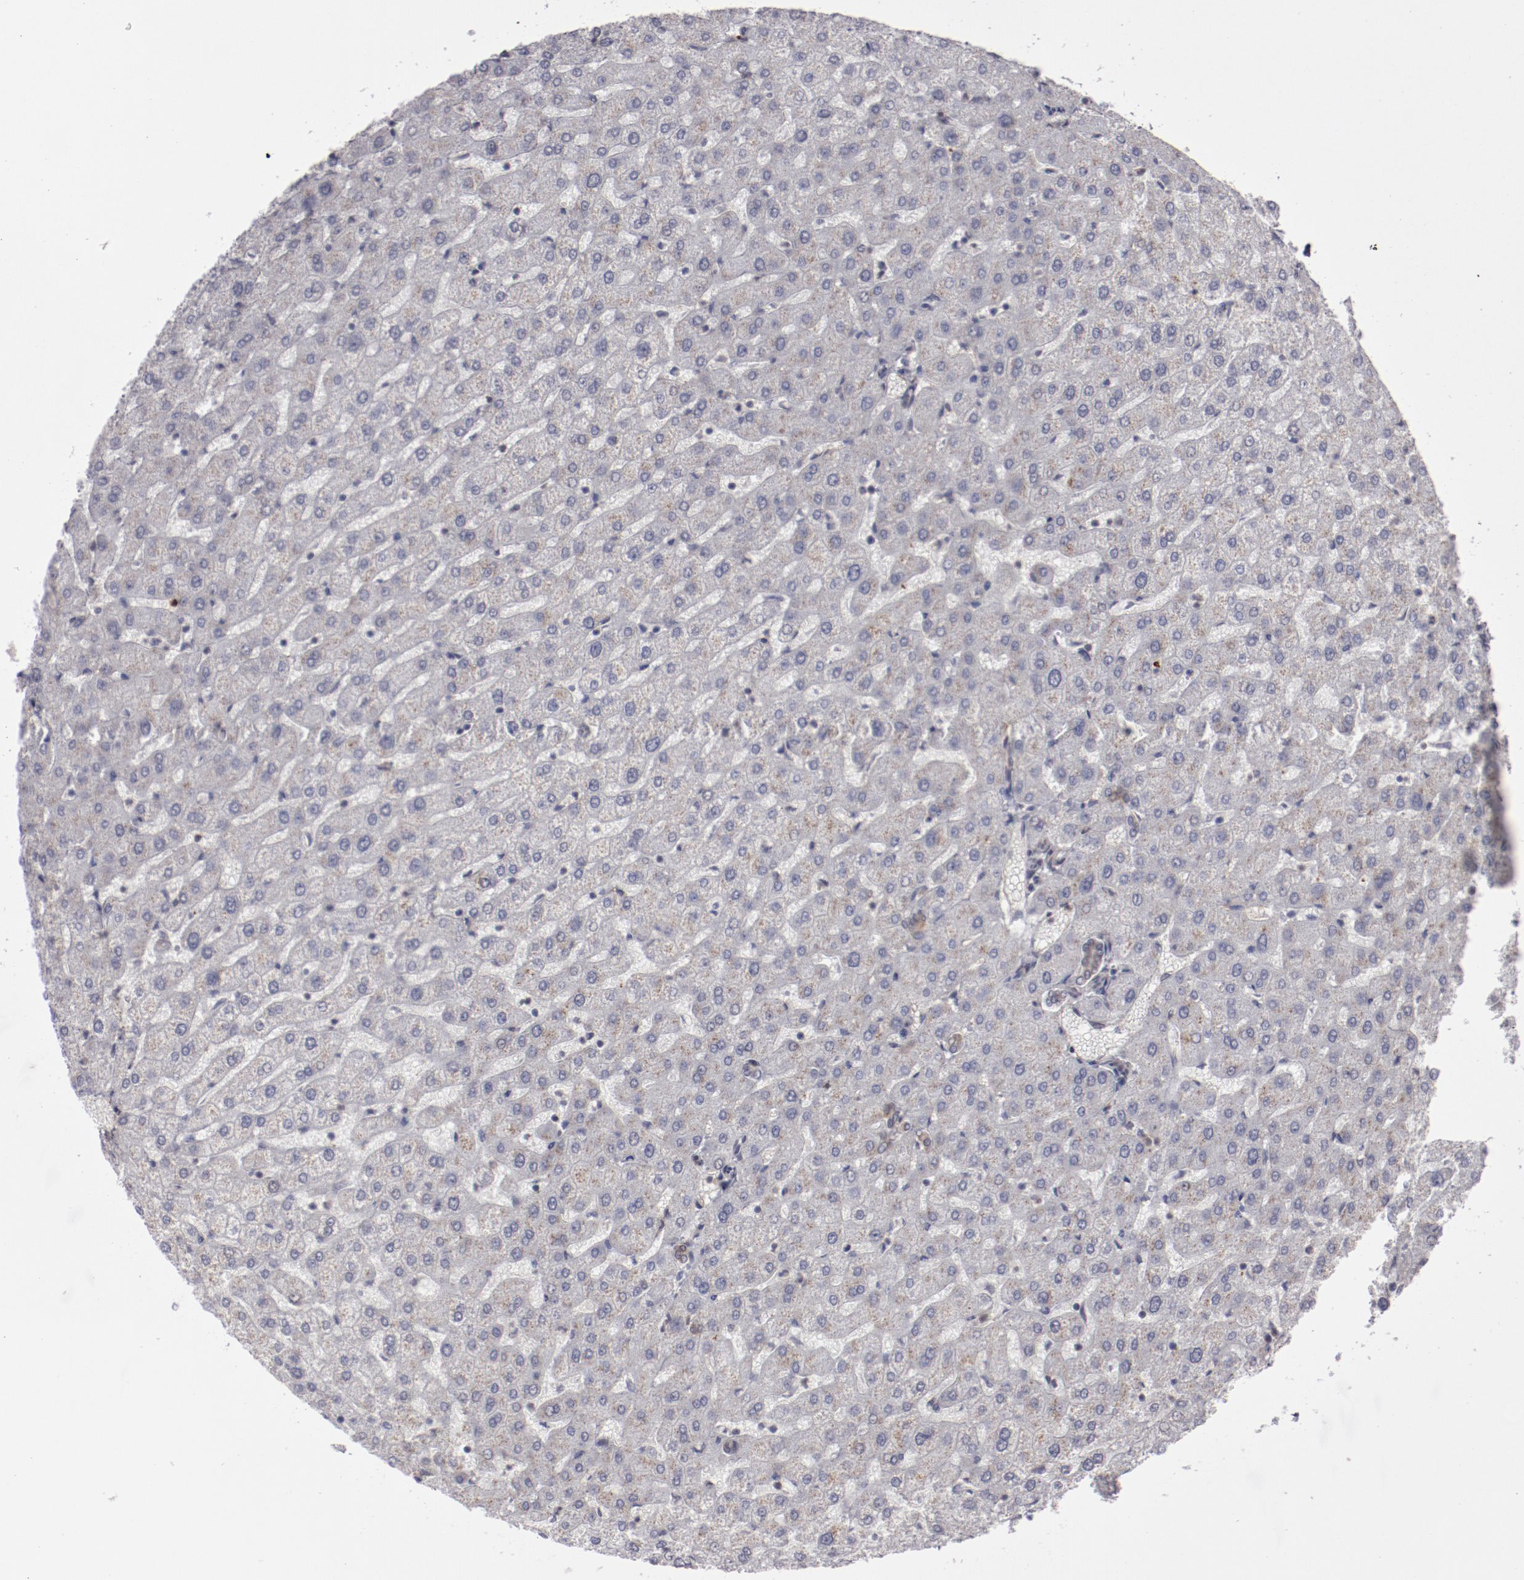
{"staining": {"intensity": "negative", "quantity": "none", "location": "none"}, "tissue": "liver", "cell_type": "Cholangiocytes", "image_type": "normal", "snomed": [{"axis": "morphology", "description": "Normal tissue, NOS"}, {"axis": "morphology", "description": "Fibrosis, NOS"}, {"axis": "topography", "description": "Liver"}], "caption": "Protein analysis of benign liver reveals no significant expression in cholangiocytes. (DAB (3,3'-diaminobenzidine) immunohistochemistry visualized using brightfield microscopy, high magnification).", "gene": "LEF1", "patient": {"sex": "female", "age": 29}}